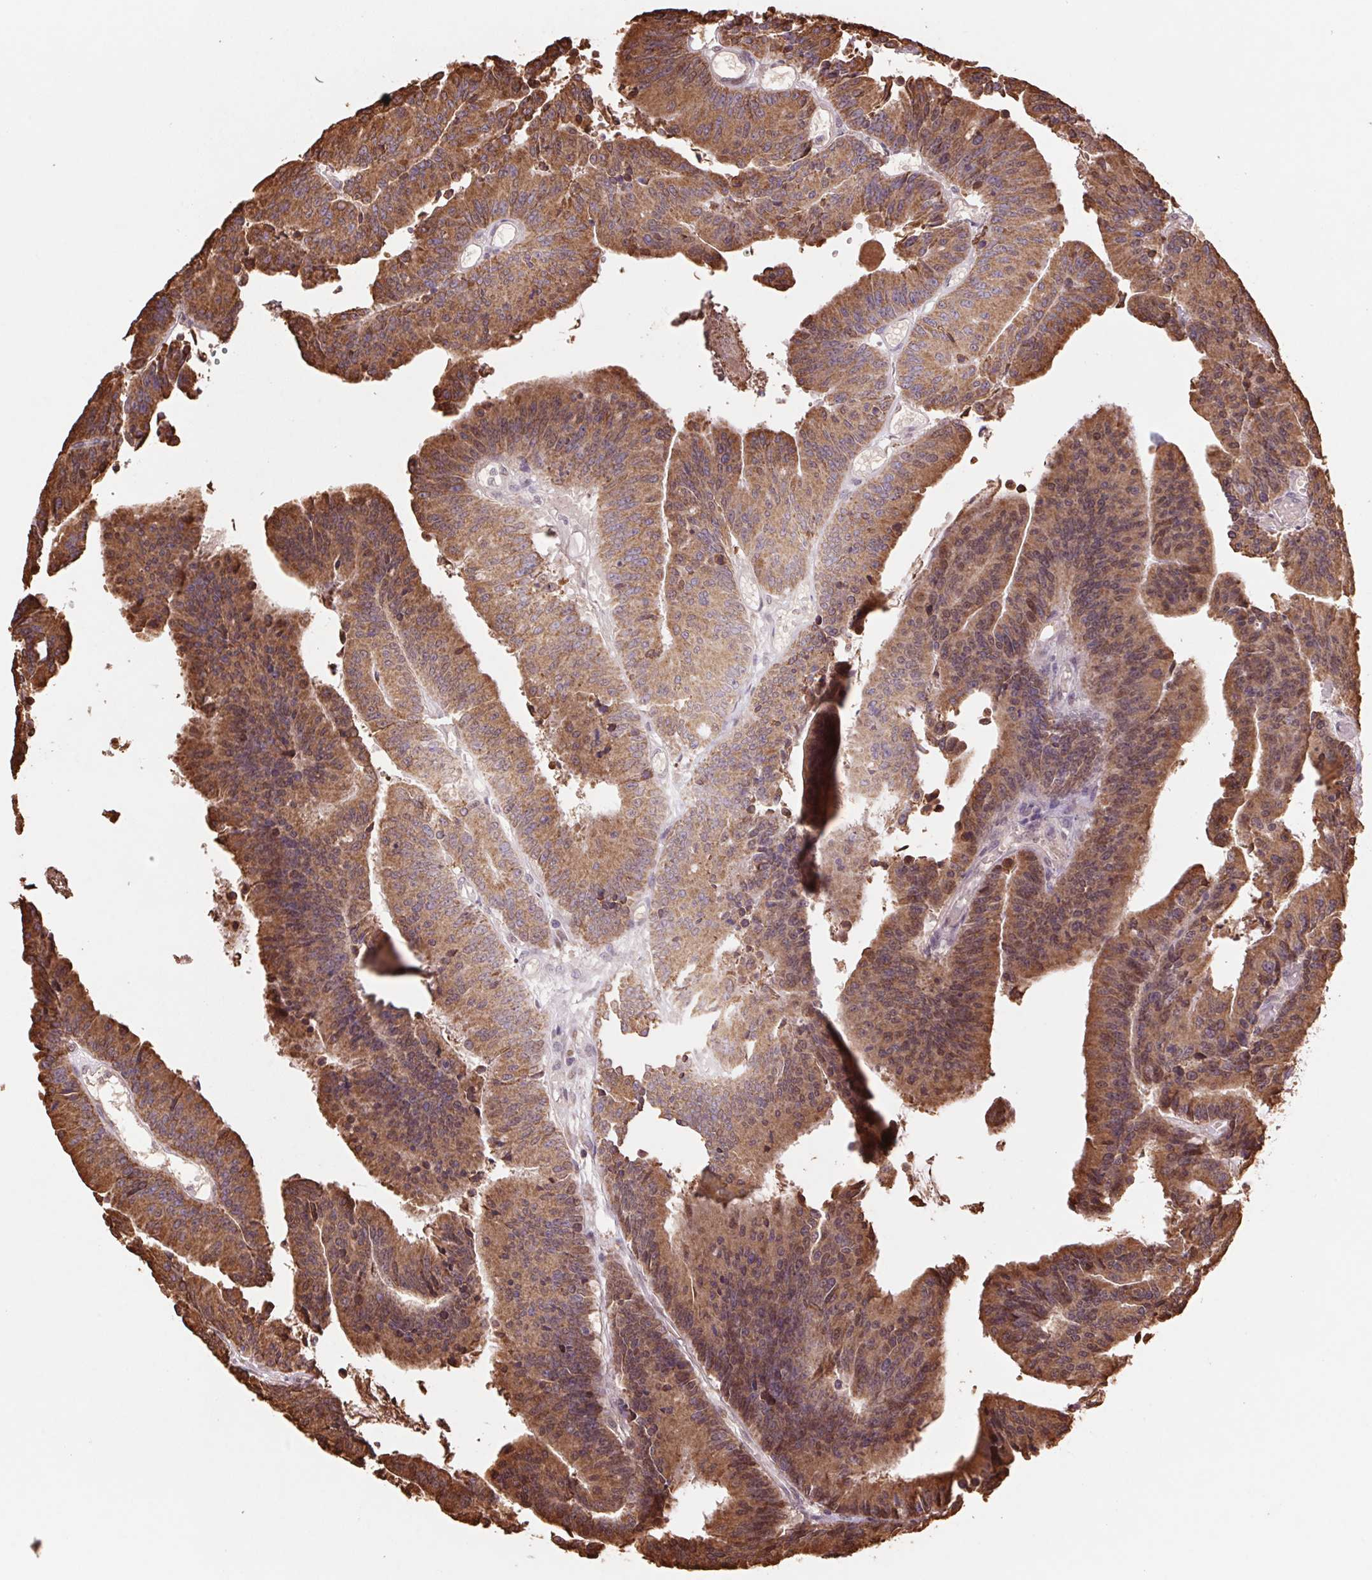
{"staining": {"intensity": "moderate", "quantity": ">75%", "location": "cytoplasmic/membranous,nuclear"}, "tissue": "colorectal cancer", "cell_type": "Tumor cells", "image_type": "cancer", "snomed": [{"axis": "morphology", "description": "Adenocarcinoma, NOS"}, {"axis": "topography", "description": "Colon"}], "caption": "Immunohistochemistry (IHC) of colorectal cancer (adenocarcinoma) demonstrates medium levels of moderate cytoplasmic/membranous and nuclear positivity in approximately >75% of tumor cells.", "gene": "CUTA", "patient": {"sex": "female", "age": 78}}